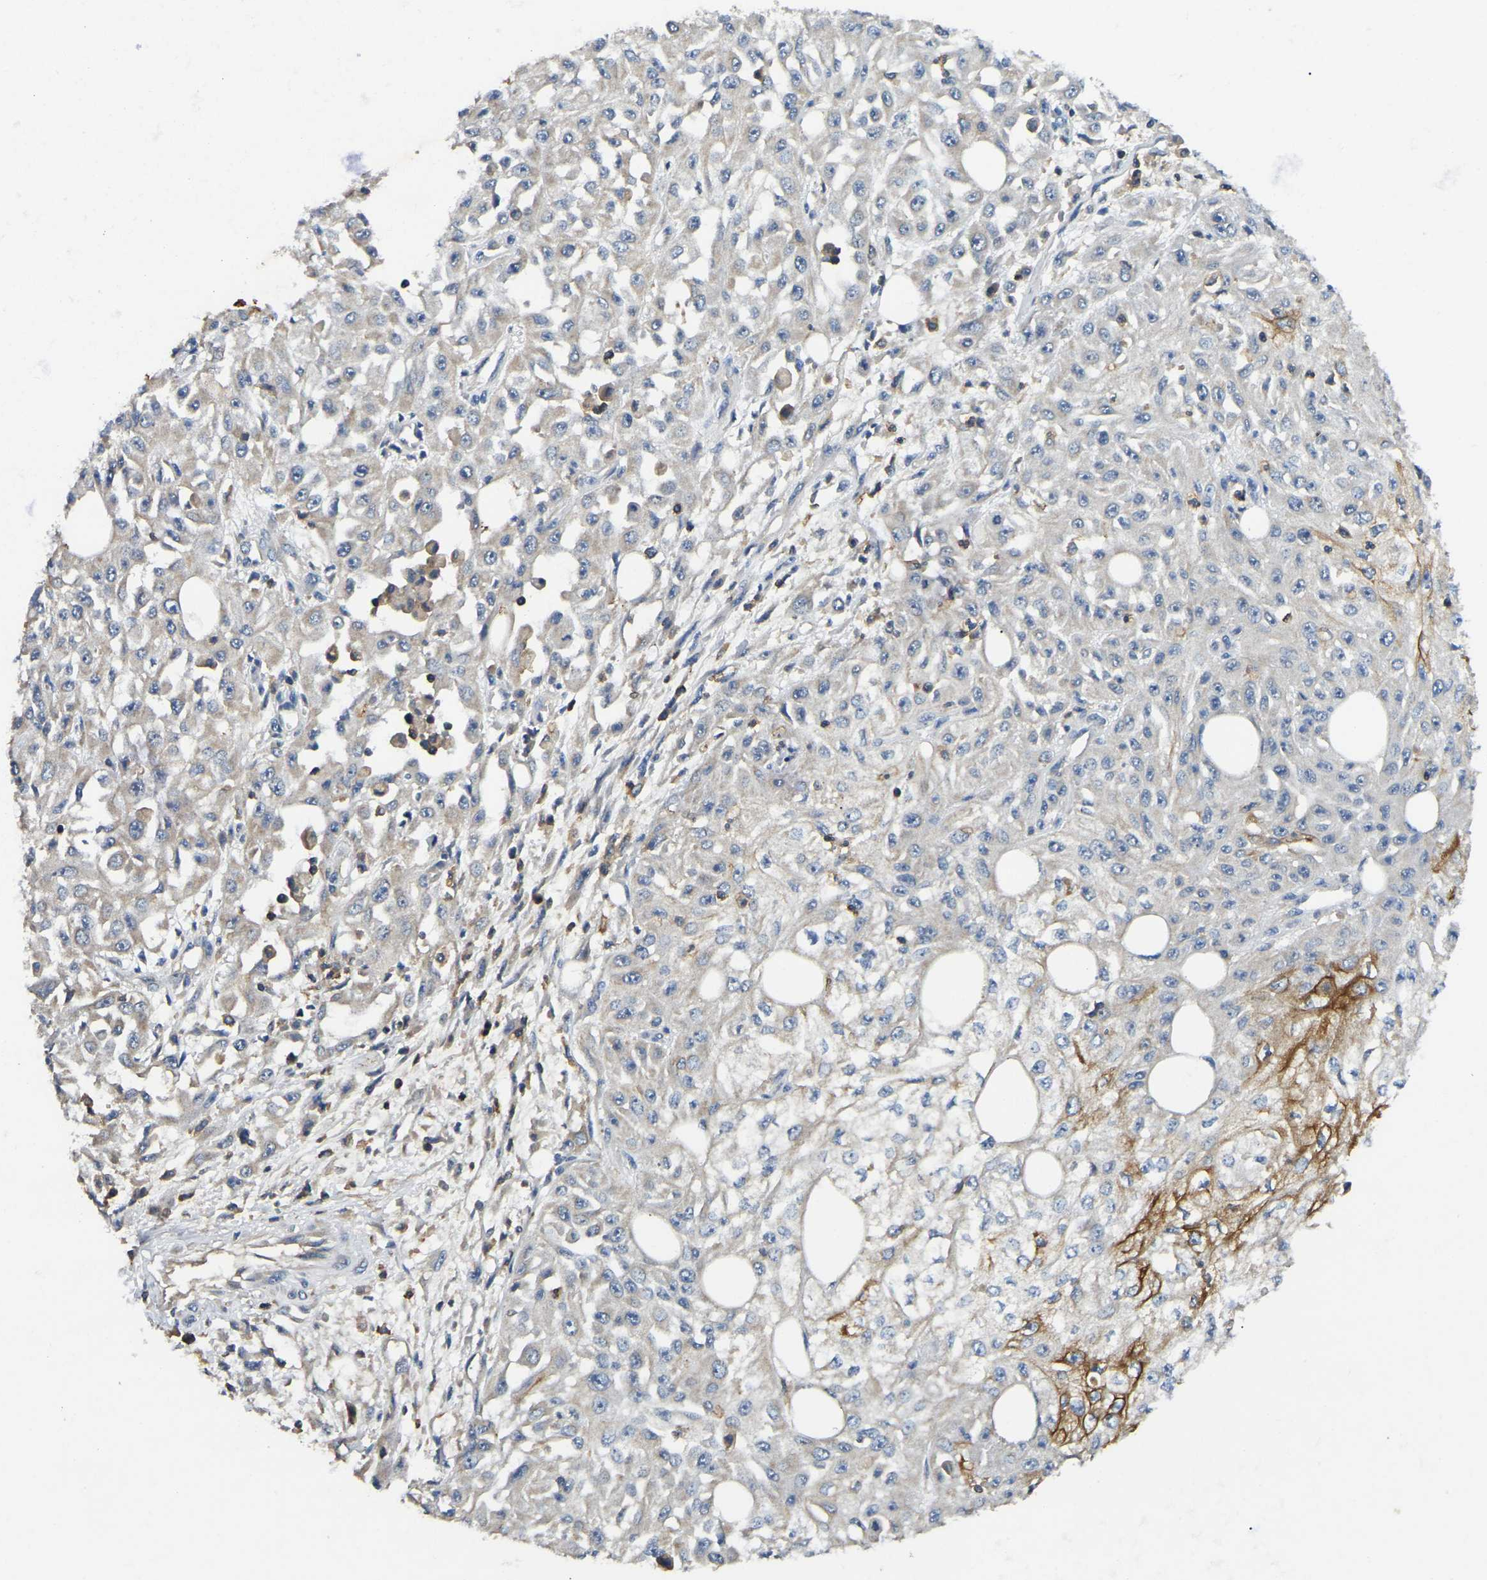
{"staining": {"intensity": "moderate", "quantity": "<25%", "location": "cytoplasmic/membranous"}, "tissue": "skin cancer", "cell_type": "Tumor cells", "image_type": "cancer", "snomed": [{"axis": "morphology", "description": "Squamous cell carcinoma, NOS"}, {"axis": "morphology", "description": "Squamous cell carcinoma, metastatic, NOS"}, {"axis": "topography", "description": "Skin"}, {"axis": "topography", "description": "Lymph node"}], "caption": "The micrograph exhibits a brown stain indicating the presence of a protein in the cytoplasmic/membranous of tumor cells in skin cancer.", "gene": "SMPD2", "patient": {"sex": "male", "age": 75}}